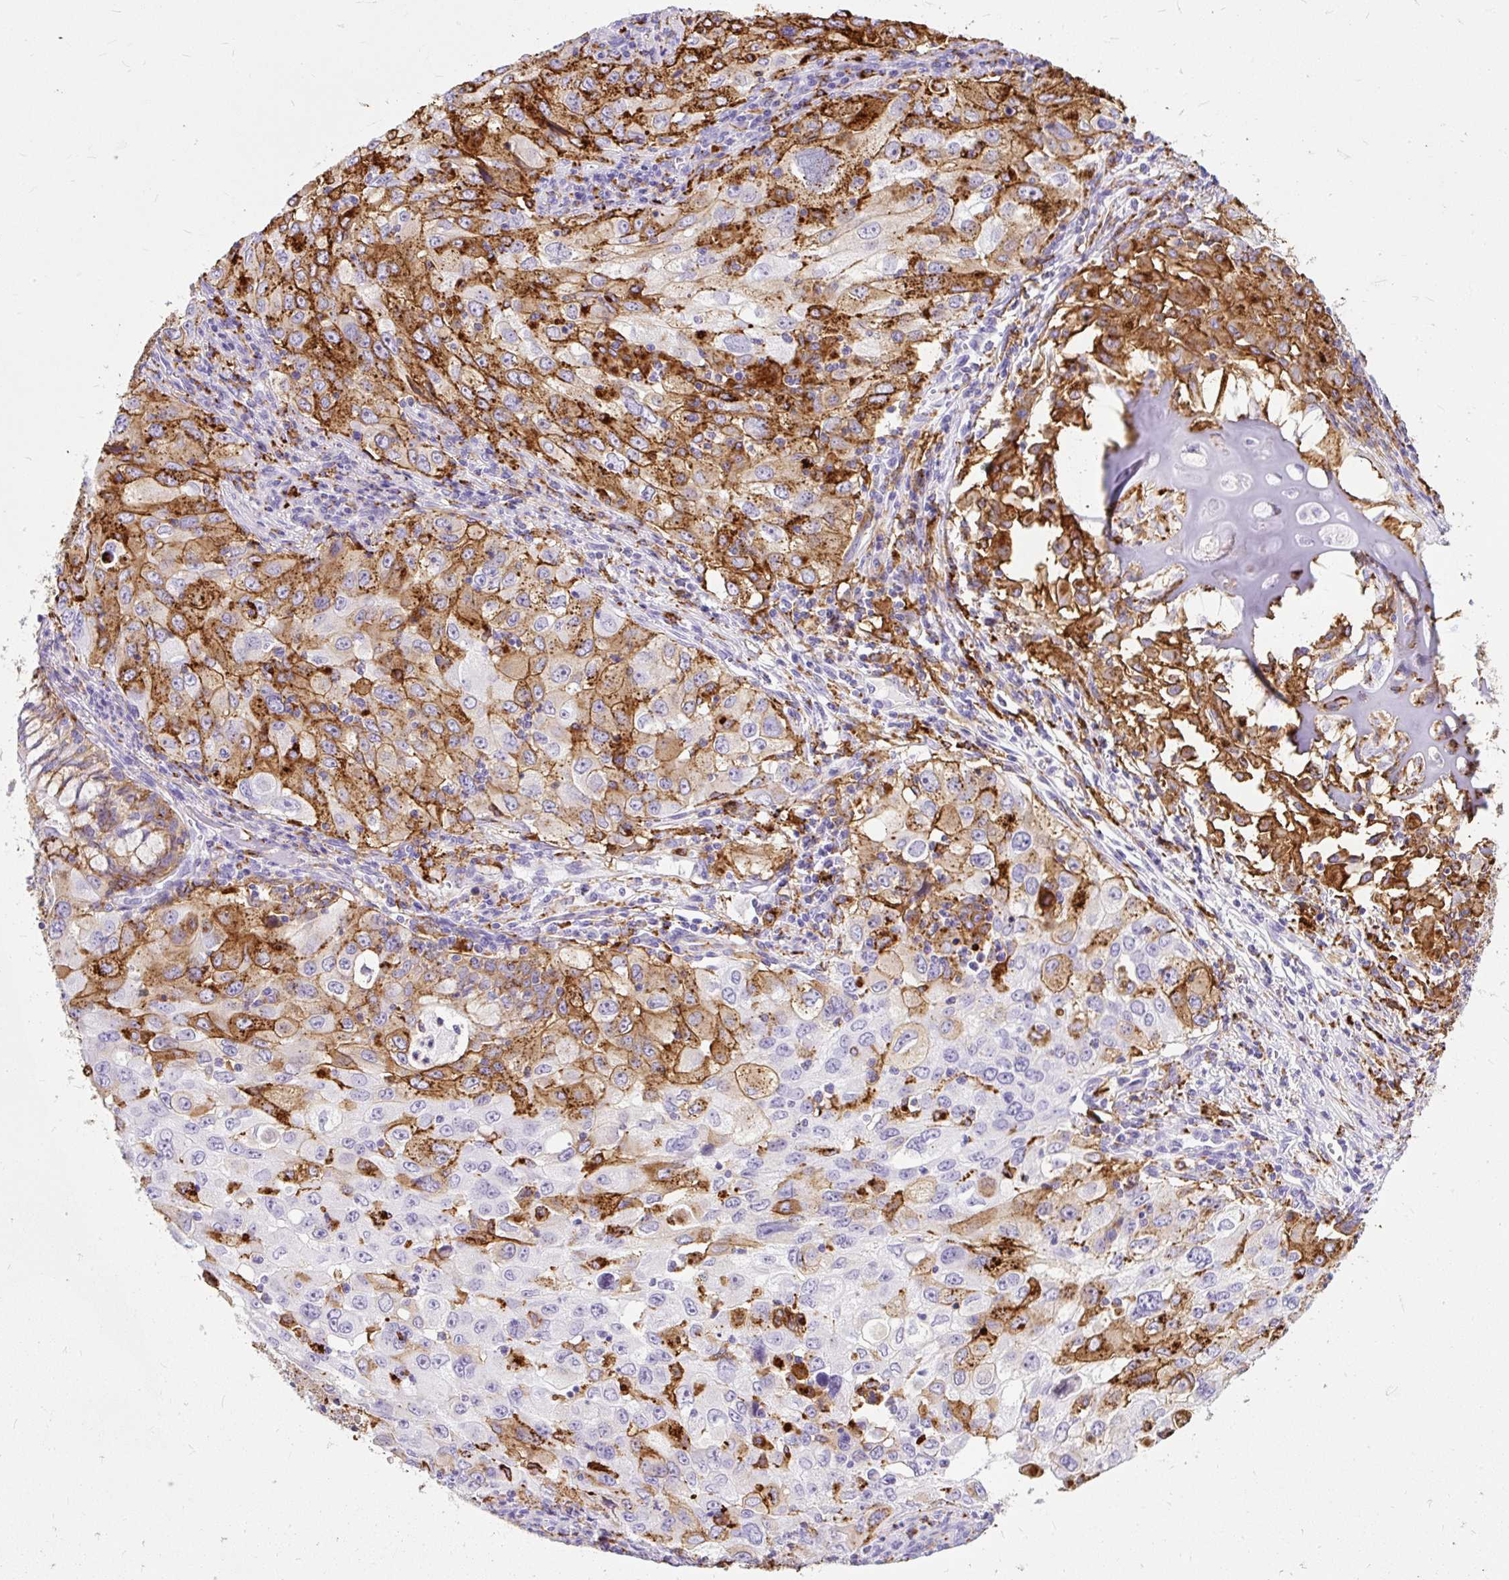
{"staining": {"intensity": "strong", "quantity": "25%-75%", "location": "cytoplasmic/membranous"}, "tissue": "lung cancer", "cell_type": "Tumor cells", "image_type": "cancer", "snomed": [{"axis": "morphology", "description": "Adenocarcinoma, NOS"}, {"axis": "morphology", "description": "Adenocarcinoma, metastatic, NOS"}, {"axis": "topography", "description": "Lymph node"}, {"axis": "topography", "description": "Lung"}], "caption": "Protein analysis of lung cancer tissue shows strong cytoplasmic/membranous expression in approximately 25%-75% of tumor cells.", "gene": "HLA-DRA", "patient": {"sex": "female", "age": 42}}